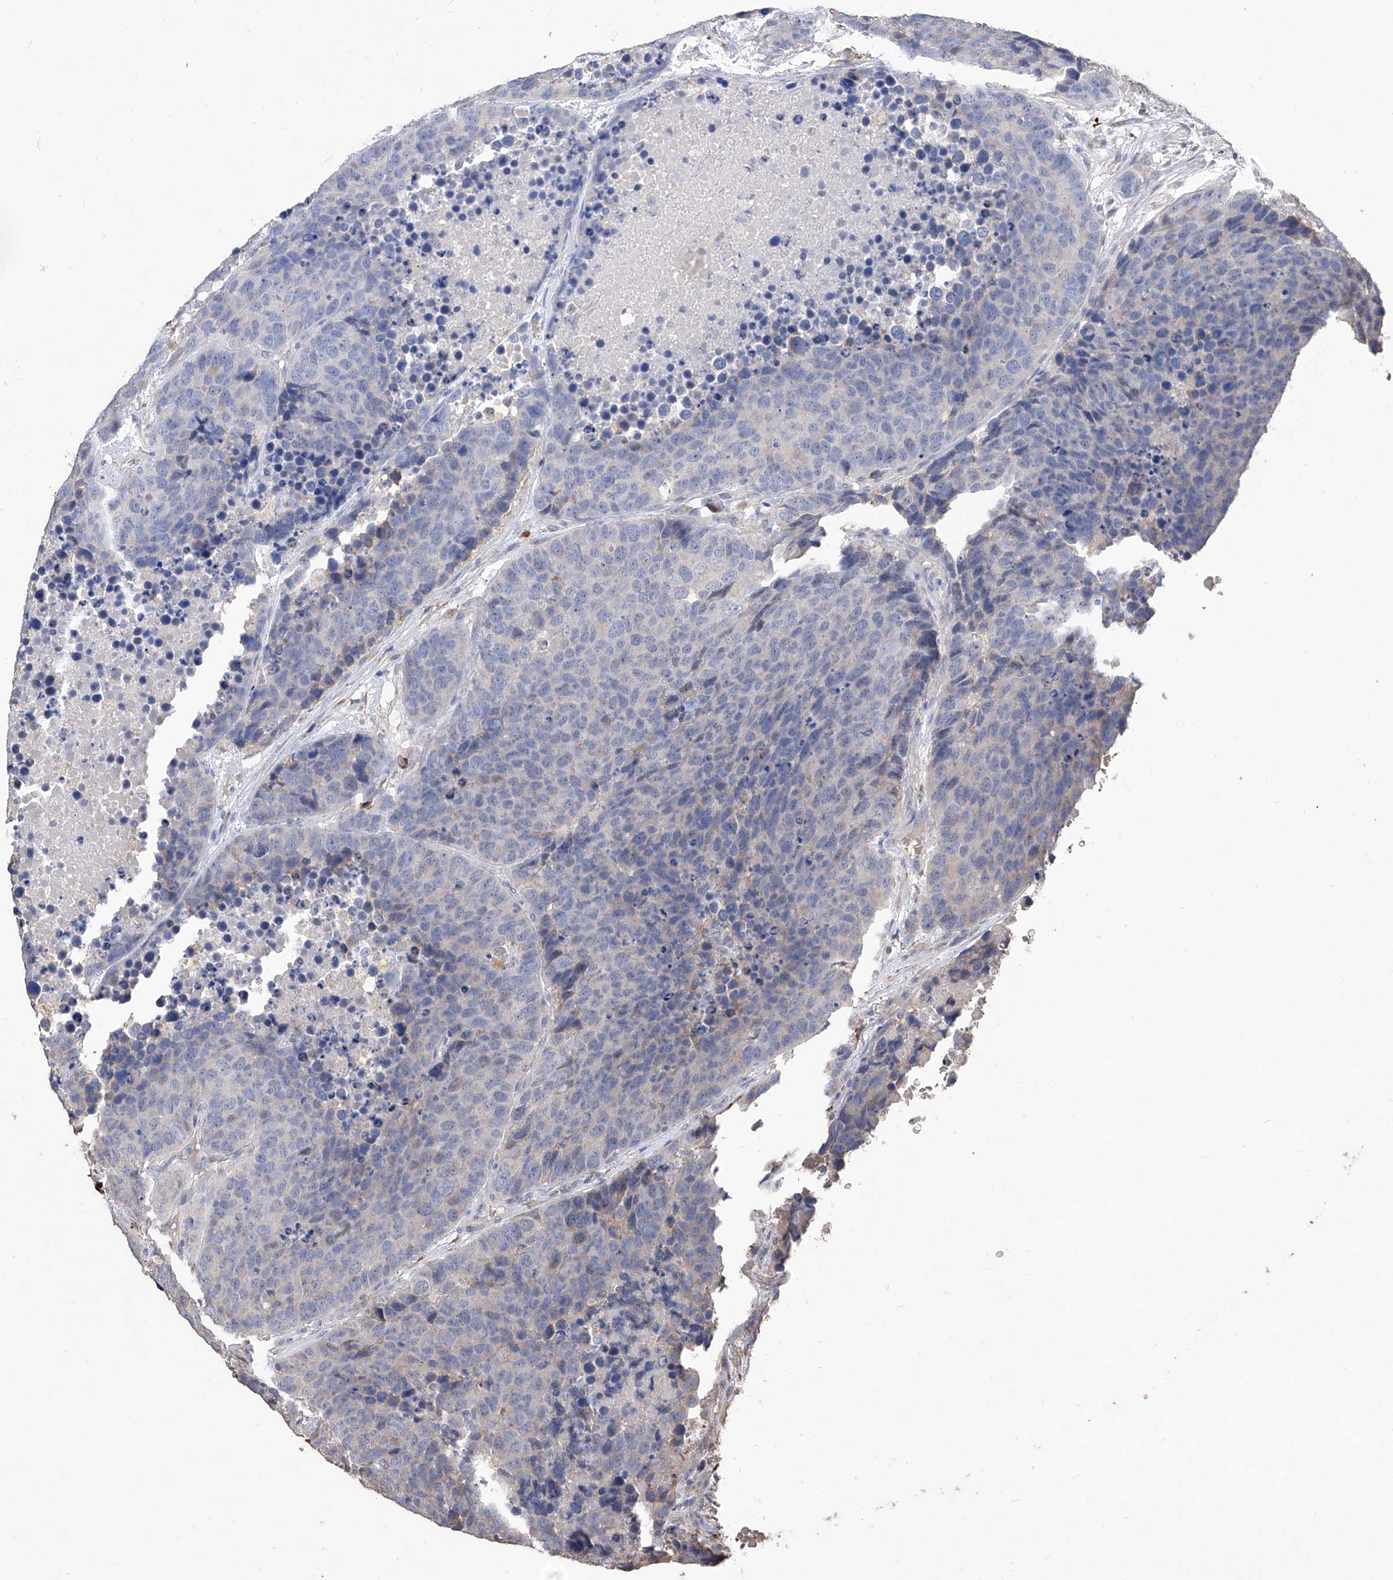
{"staining": {"intensity": "negative", "quantity": "none", "location": "none"}, "tissue": "carcinoid", "cell_type": "Tumor cells", "image_type": "cancer", "snomed": [{"axis": "morphology", "description": "Carcinoid, malignant, NOS"}, {"axis": "topography", "description": "Lung"}], "caption": "Immunohistochemistry (IHC) photomicrograph of neoplastic tissue: carcinoid stained with DAB shows no significant protein staining in tumor cells.", "gene": "EML1", "patient": {"sex": "male", "age": 60}}